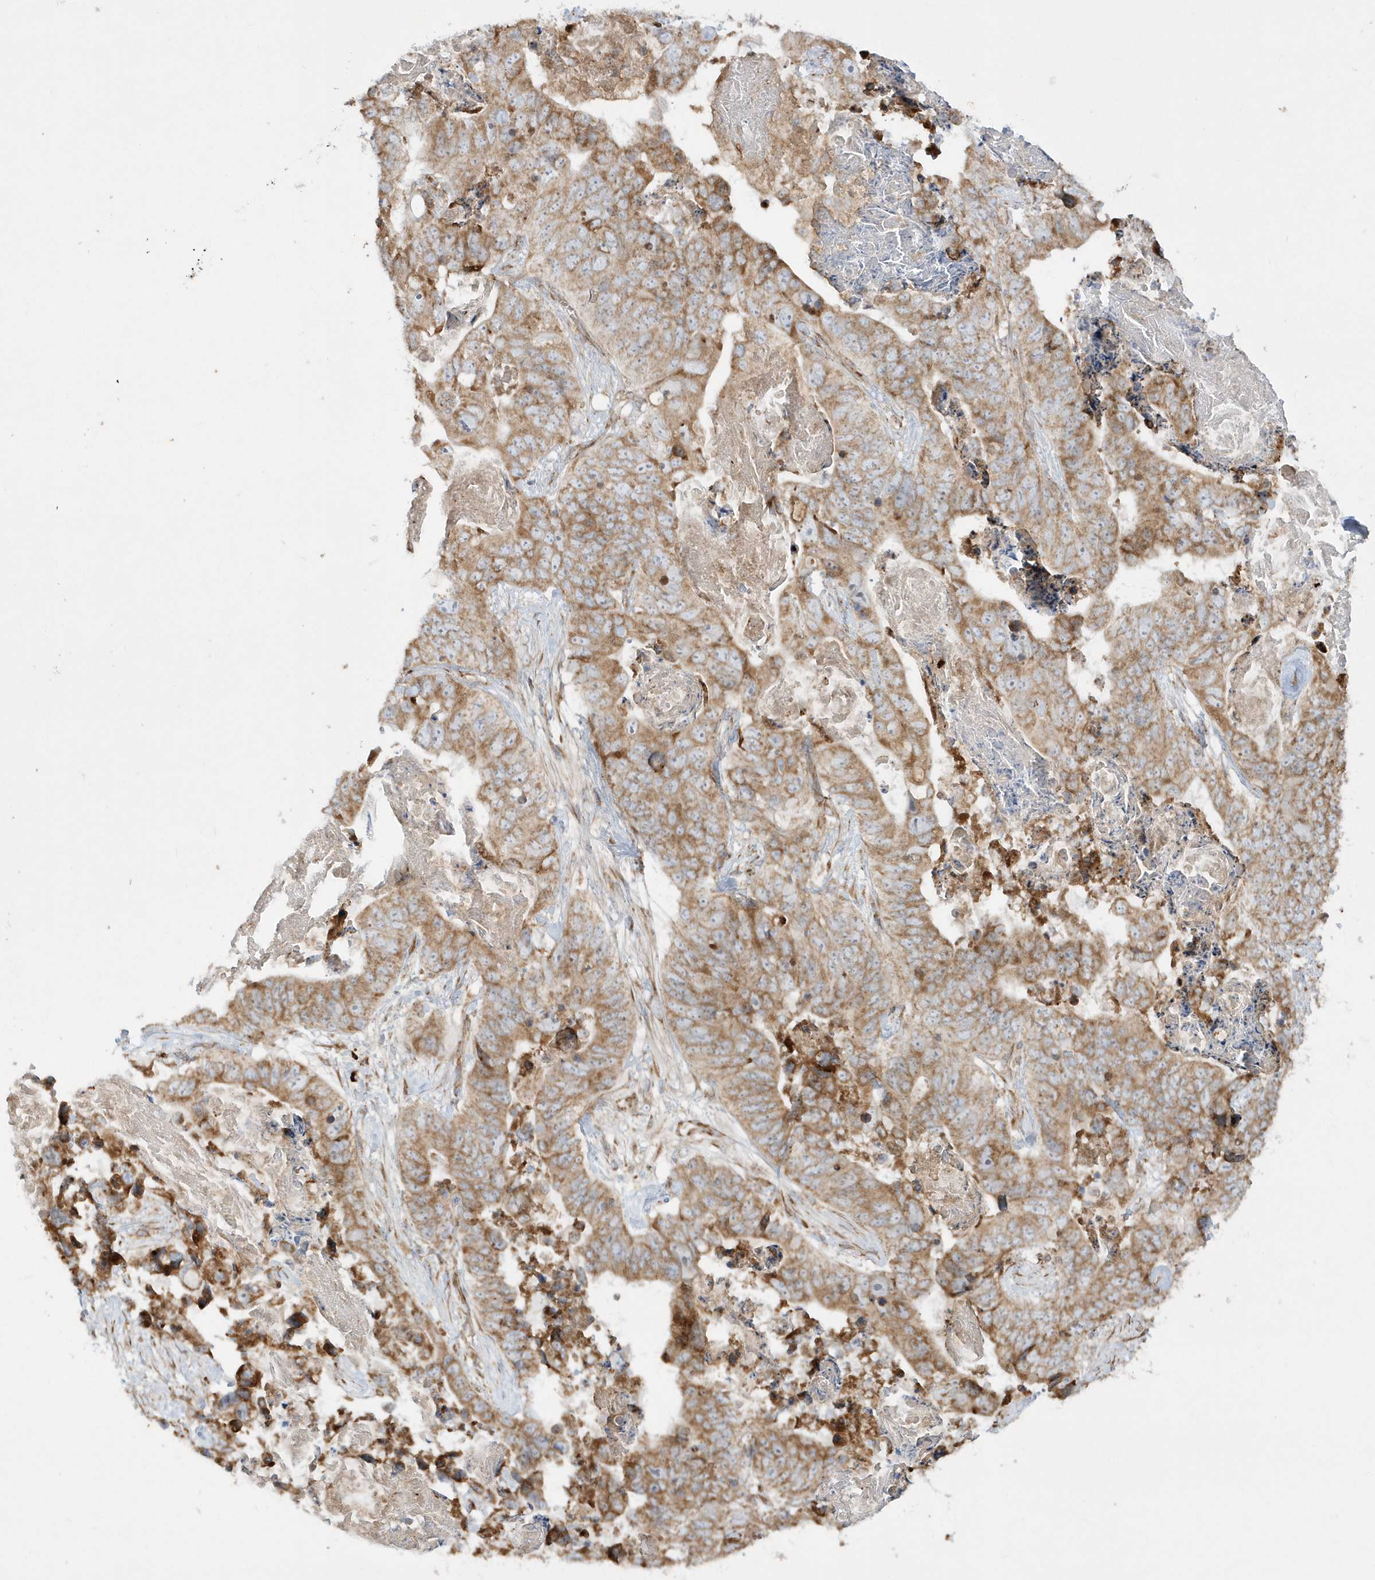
{"staining": {"intensity": "moderate", "quantity": ">75%", "location": "cytoplasmic/membranous"}, "tissue": "stomach cancer", "cell_type": "Tumor cells", "image_type": "cancer", "snomed": [{"axis": "morphology", "description": "Adenocarcinoma, NOS"}, {"axis": "topography", "description": "Stomach"}], "caption": "A high-resolution micrograph shows IHC staining of stomach cancer (adenocarcinoma), which displays moderate cytoplasmic/membranous staining in about >75% of tumor cells.", "gene": "SH3BP2", "patient": {"sex": "female", "age": 89}}